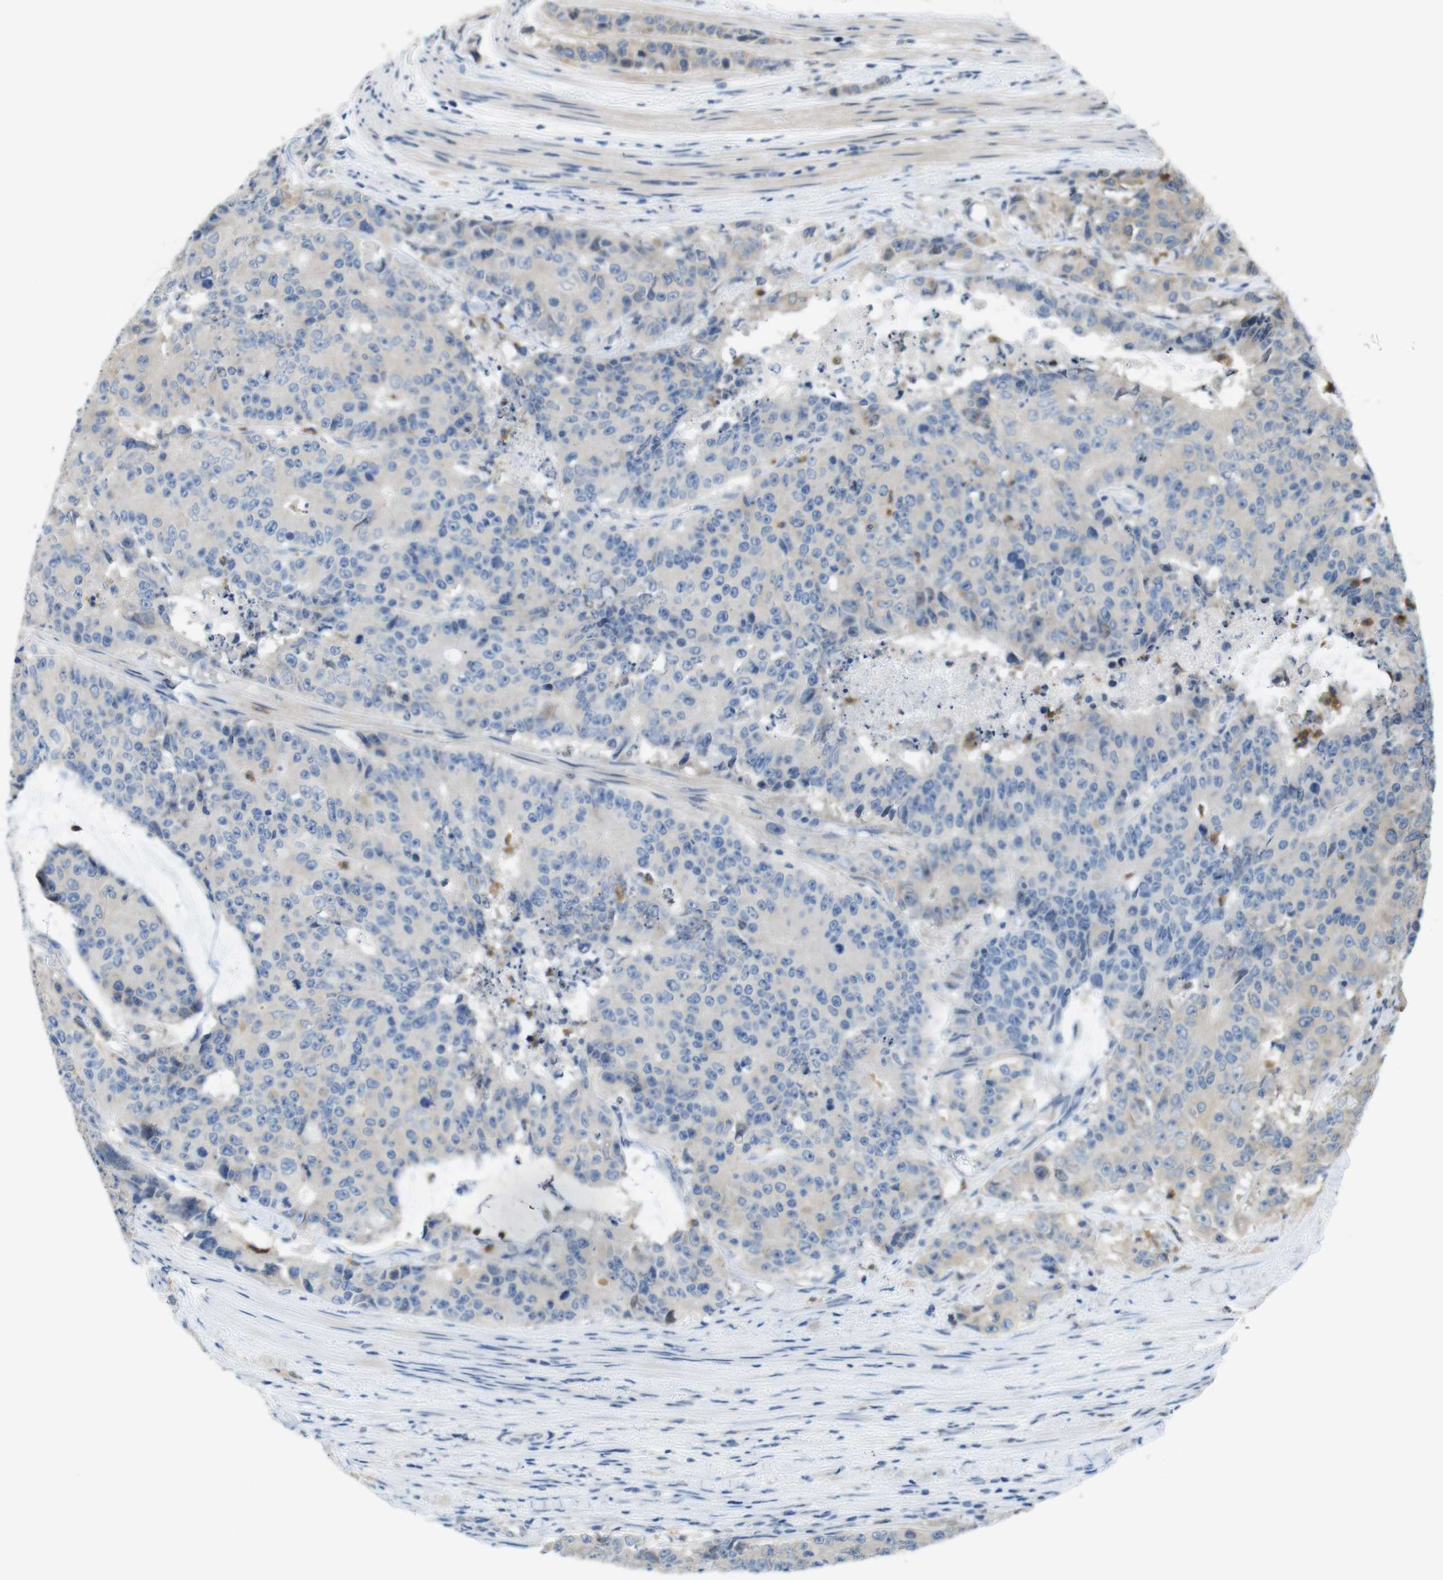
{"staining": {"intensity": "negative", "quantity": "none", "location": "none"}, "tissue": "colorectal cancer", "cell_type": "Tumor cells", "image_type": "cancer", "snomed": [{"axis": "morphology", "description": "Adenocarcinoma, NOS"}, {"axis": "topography", "description": "Colon"}], "caption": "Photomicrograph shows no significant protein staining in tumor cells of adenocarcinoma (colorectal).", "gene": "PCDH10", "patient": {"sex": "female", "age": 86}}